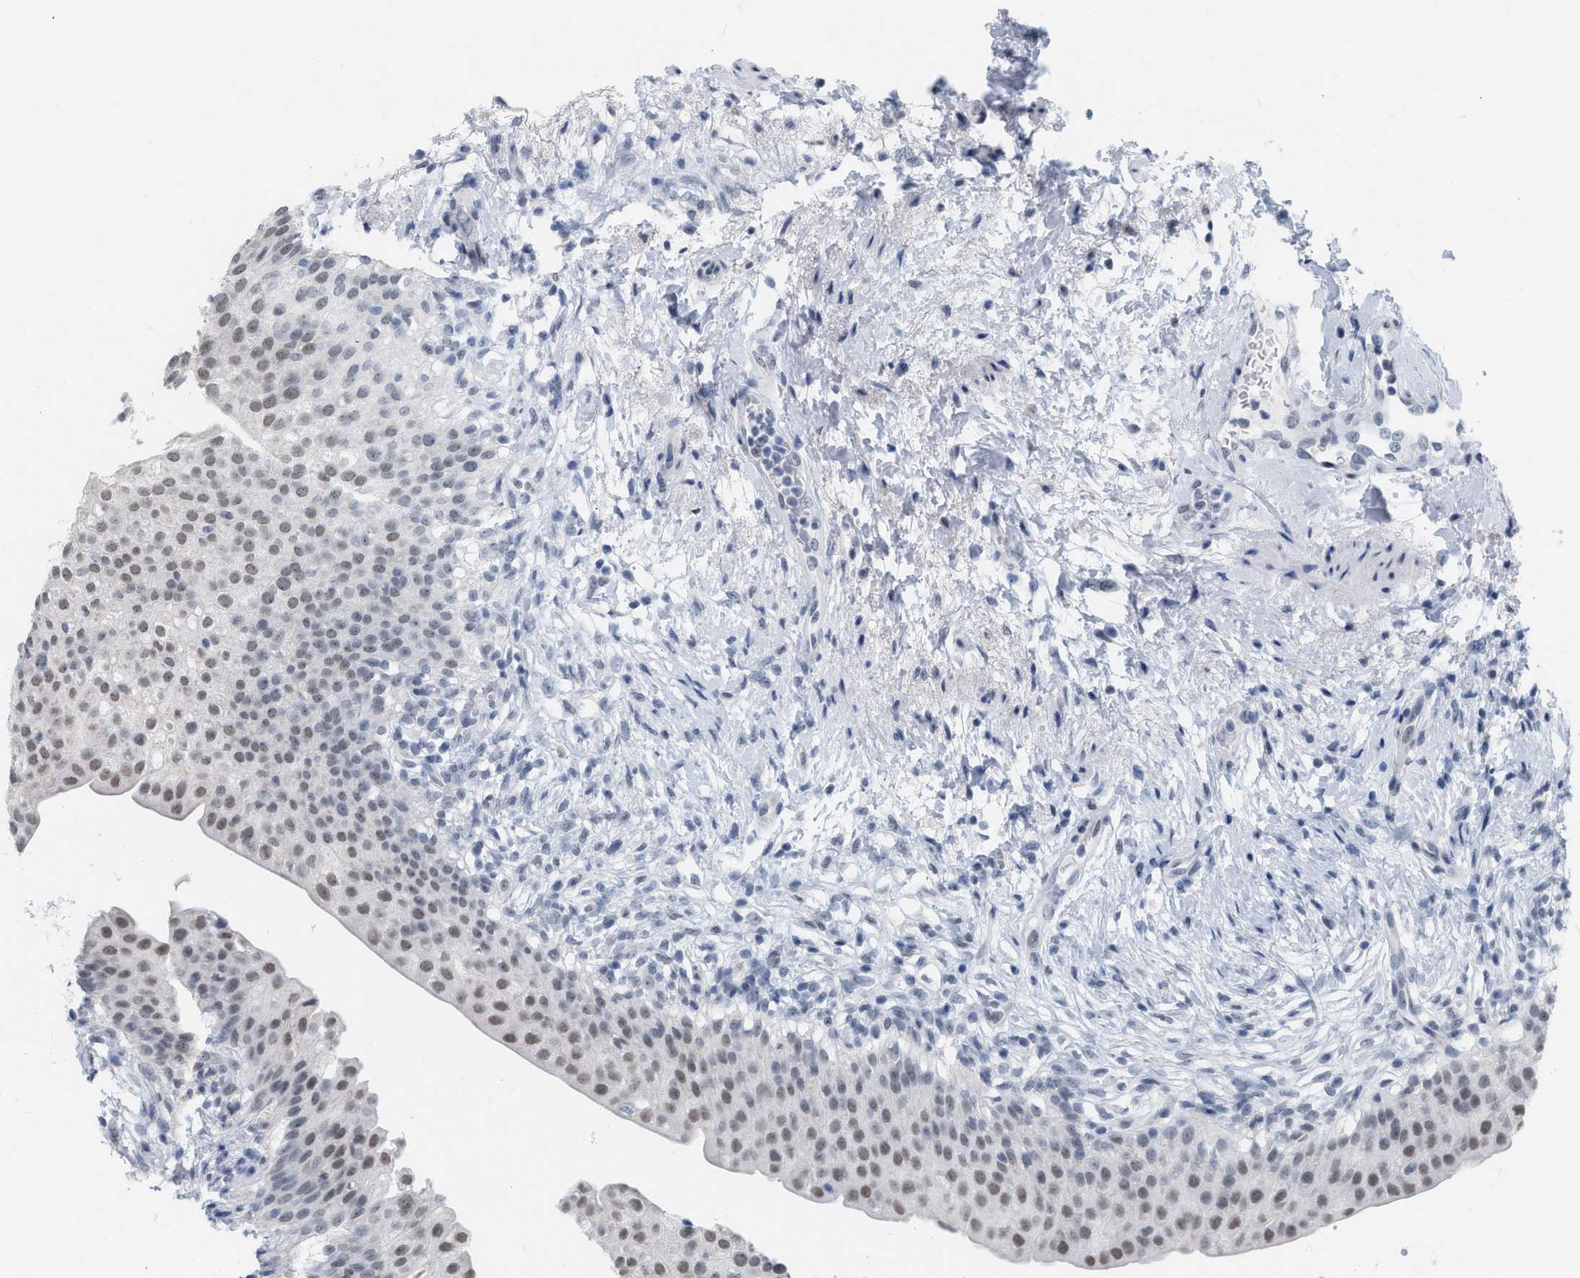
{"staining": {"intensity": "weak", "quantity": "25%-75%", "location": "nuclear"}, "tissue": "urinary bladder", "cell_type": "Urothelial cells", "image_type": "normal", "snomed": [{"axis": "morphology", "description": "Normal tissue, NOS"}, {"axis": "topography", "description": "Urinary bladder"}], "caption": "The micrograph shows staining of benign urinary bladder, revealing weak nuclear protein staining (brown color) within urothelial cells.", "gene": "XIRP1", "patient": {"sex": "female", "age": 60}}